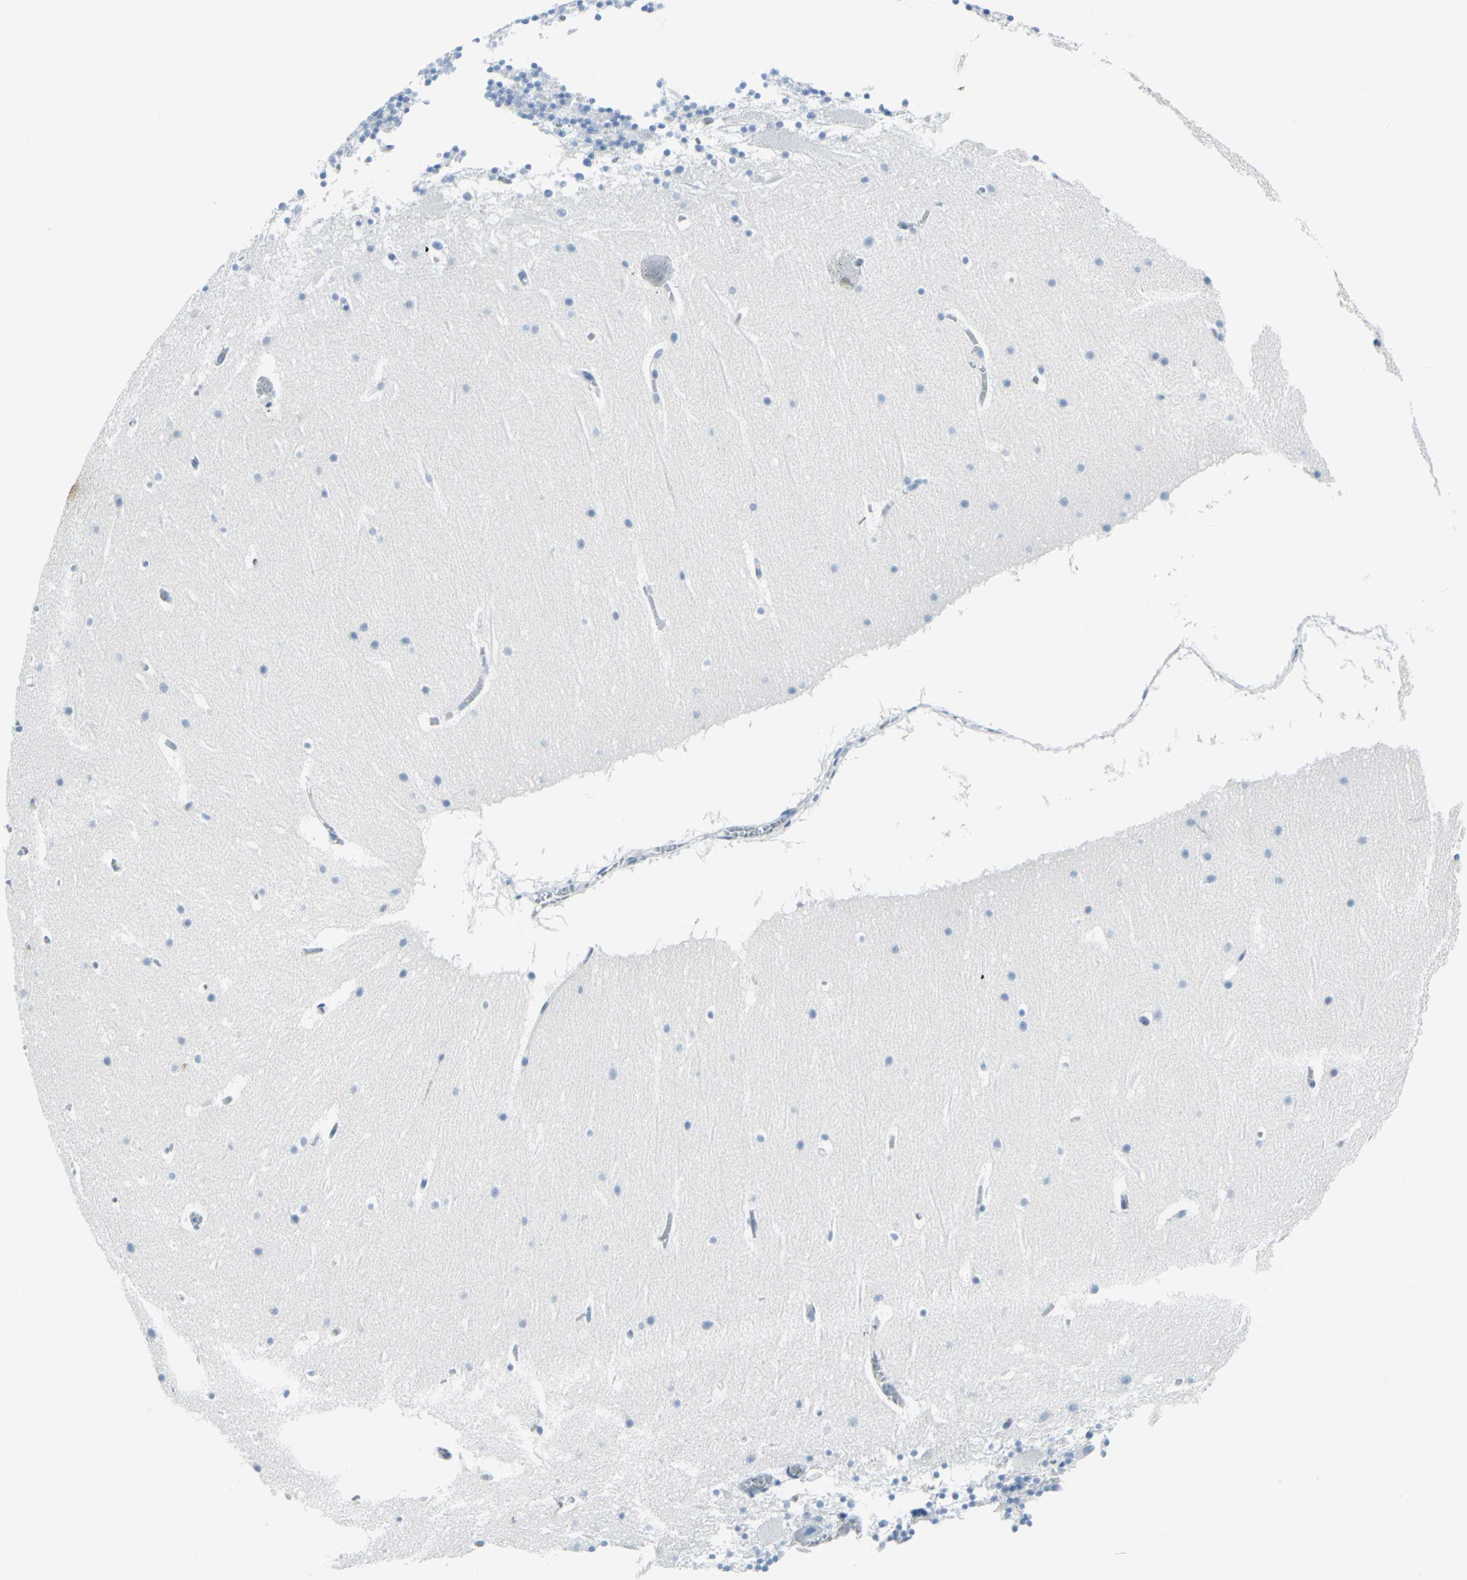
{"staining": {"intensity": "negative", "quantity": "none", "location": "none"}, "tissue": "cerebellum", "cell_type": "Cells in molecular layer", "image_type": "normal", "snomed": [{"axis": "morphology", "description": "Normal tissue, NOS"}, {"axis": "topography", "description": "Cerebellum"}], "caption": "Cells in molecular layer are negative for protein expression in normal human cerebellum. (Brightfield microscopy of DAB IHC at high magnification).", "gene": "CYB5A", "patient": {"sex": "male", "age": 45}}